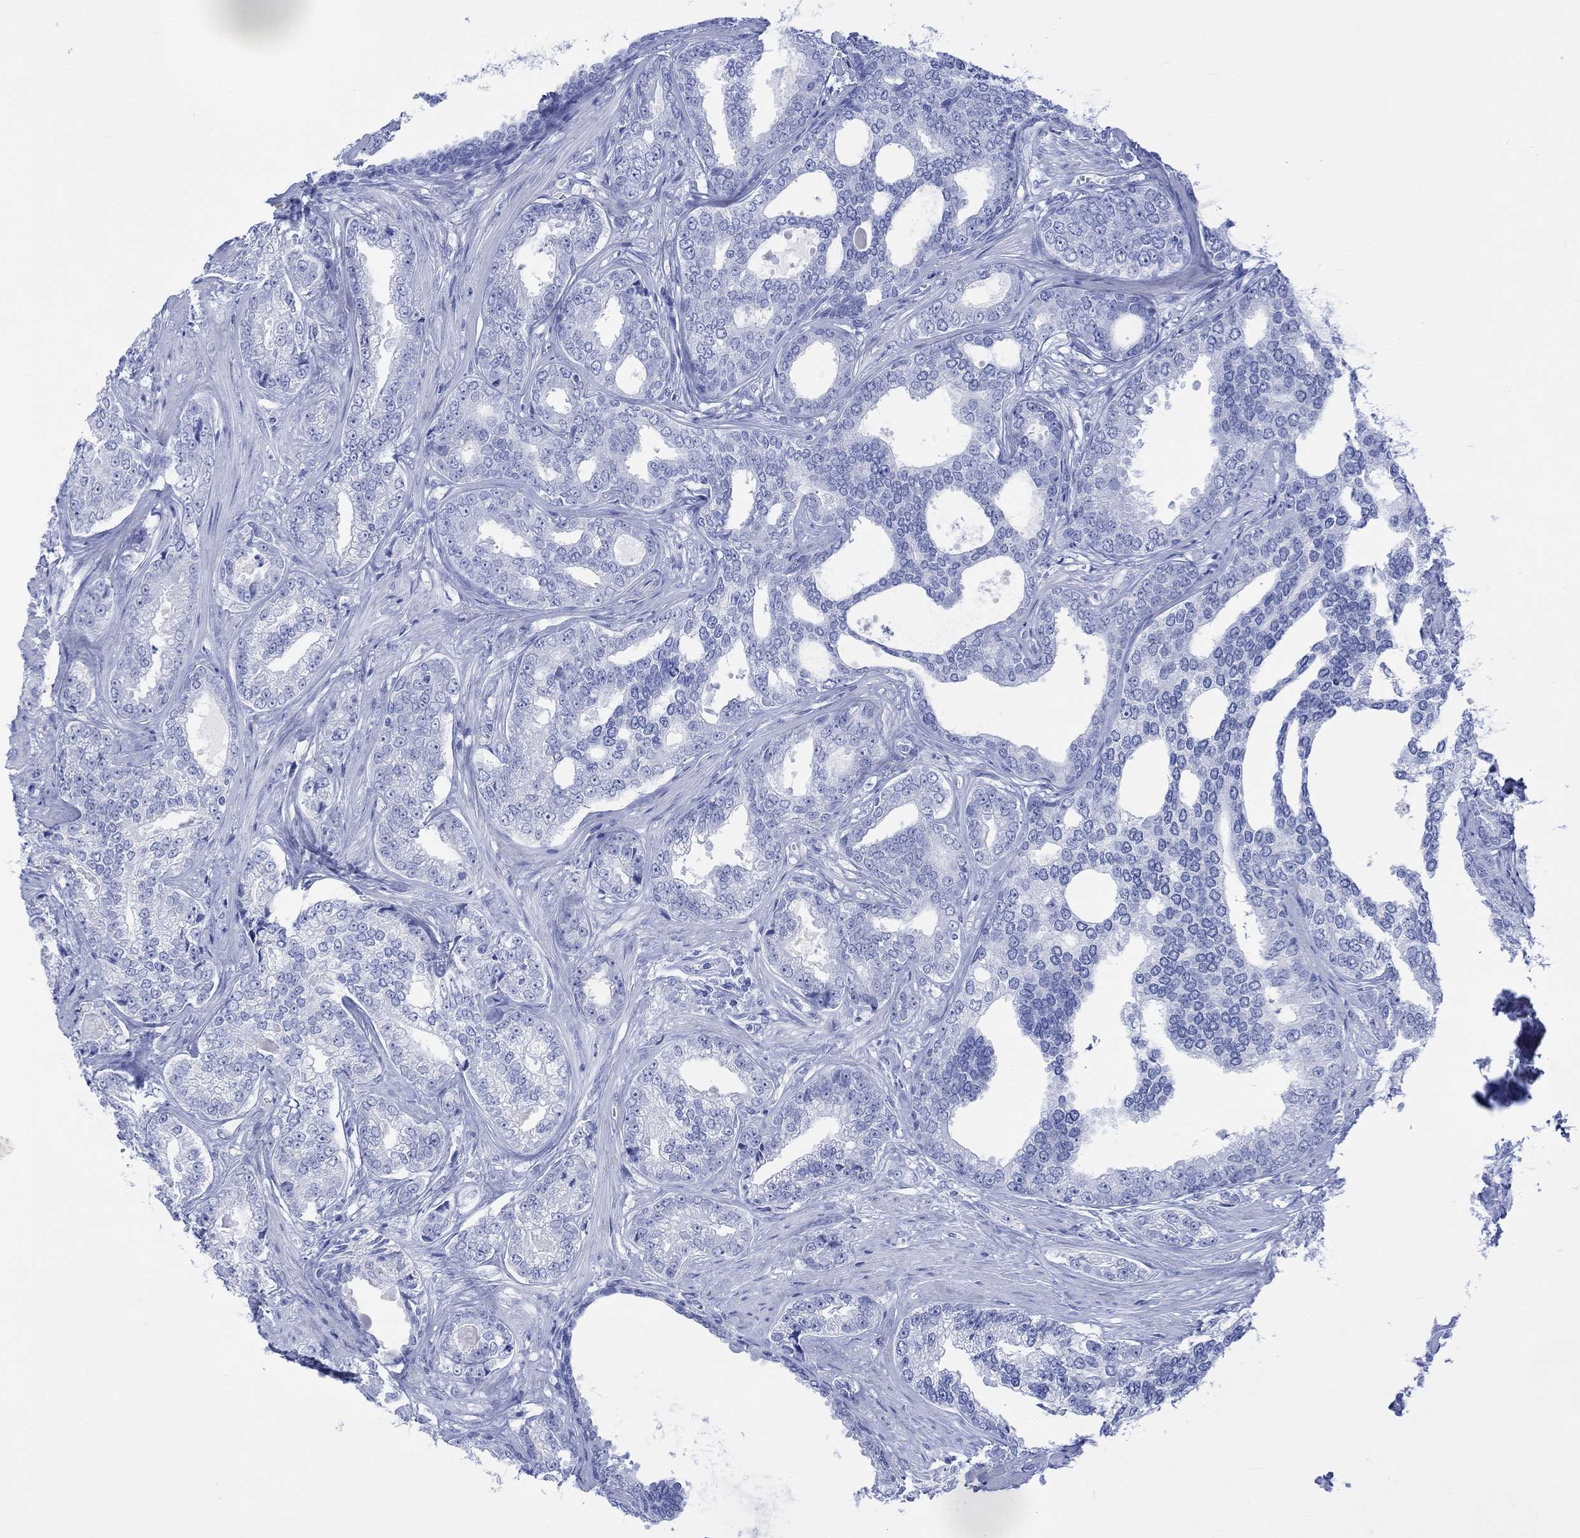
{"staining": {"intensity": "negative", "quantity": "none", "location": "none"}, "tissue": "prostate cancer", "cell_type": "Tumor cells", "image_type": "cancer", "snomed": [{"axis": "morphology", "description": "Adenocarcinoma, NOS"}, {"axis": "topography", "description": "Prostate"}], "caption": "This photomicrograph is of prostate adenocarcinoma stained with immunohistochemistry (IHC) to label a protein in brown with the nuclei are counter-stained blue. There is no positivity in tumor cells.", "gene": "CELF4", "patient": {"sex": "male", "age": 67}}